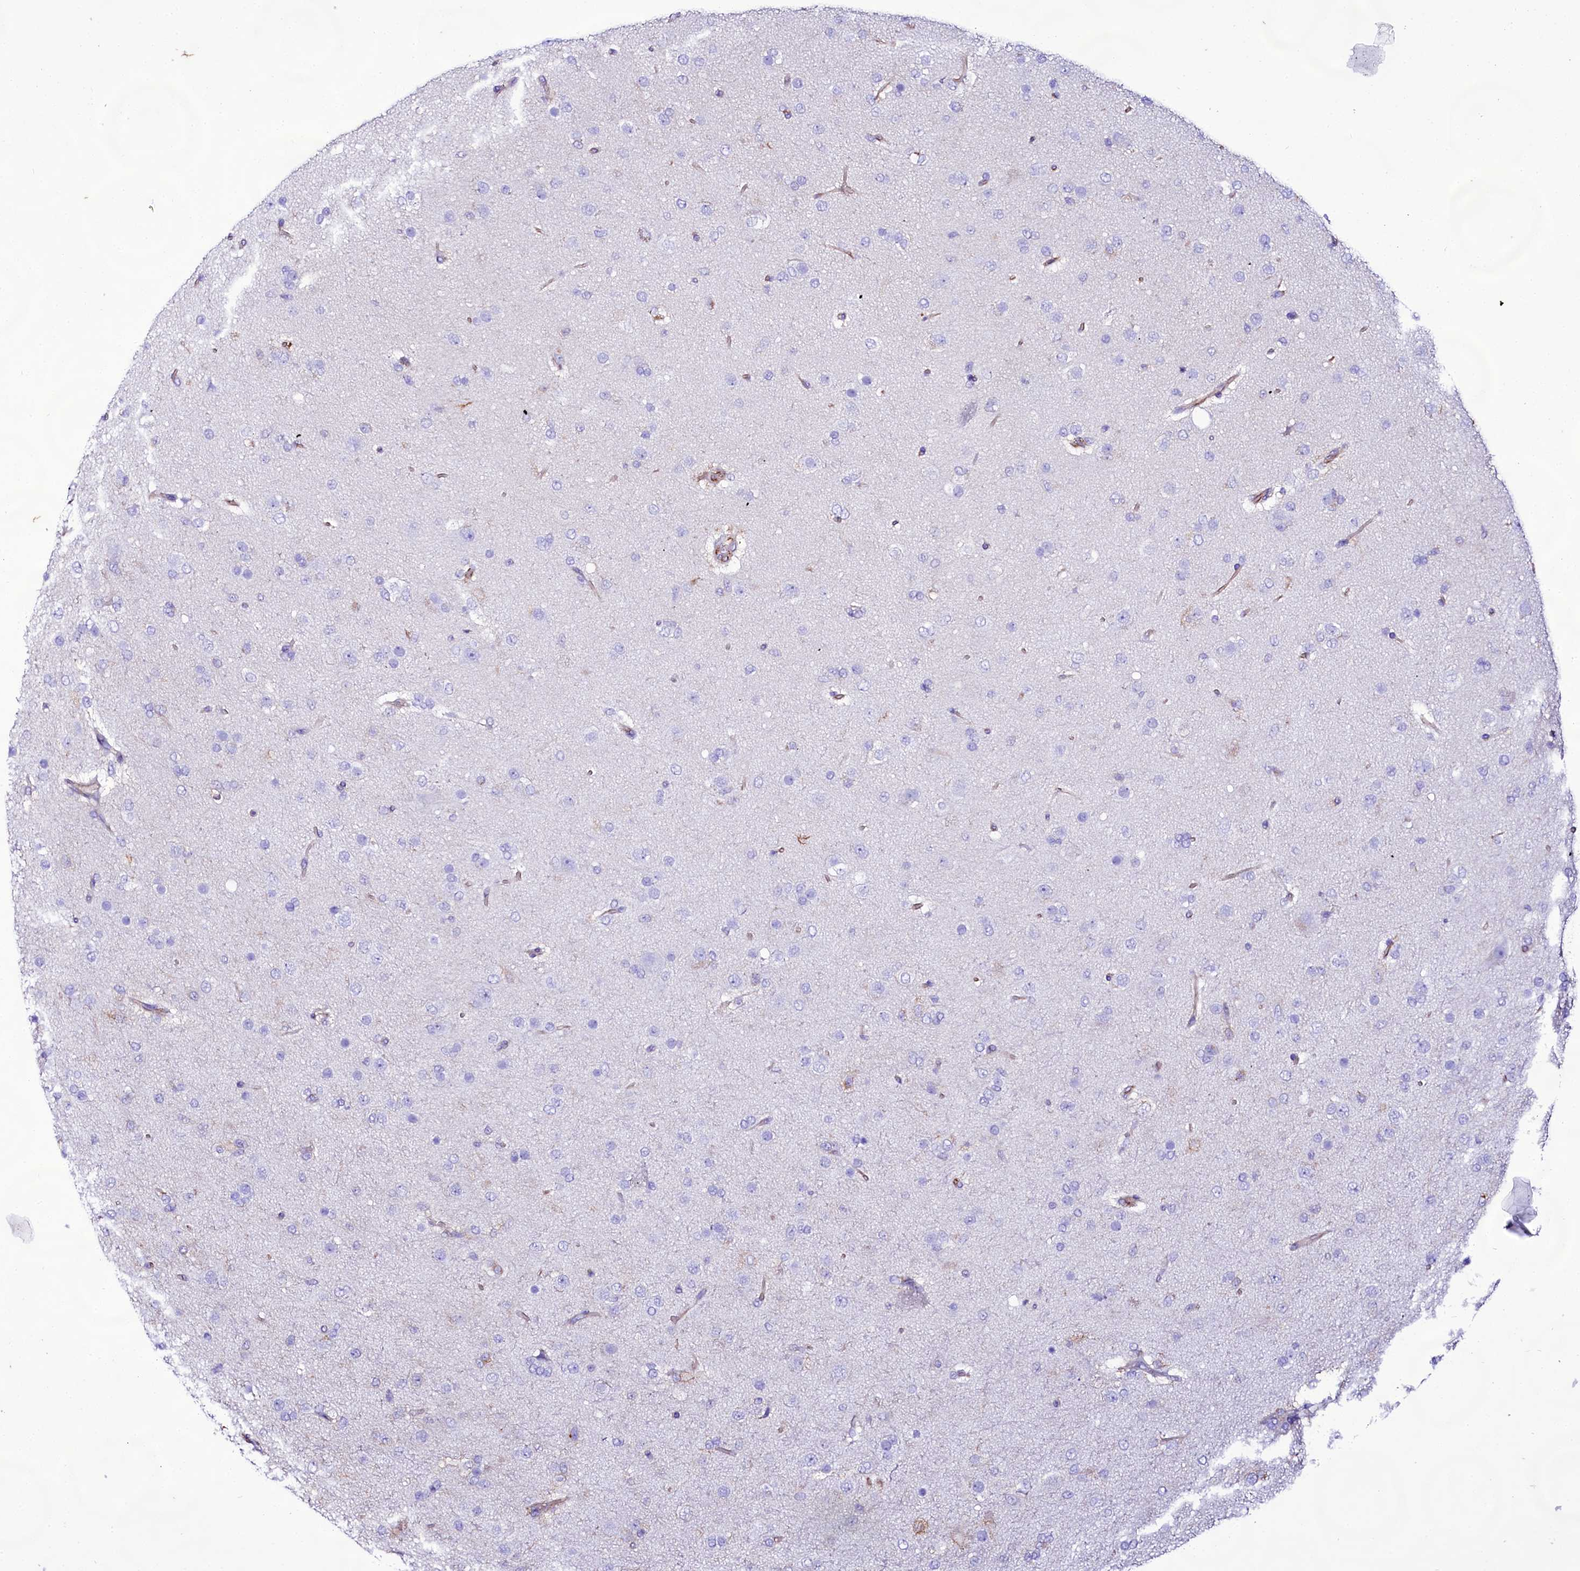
{"staining": {"intensity": "negative", "quantity": "none", "location": "none"}, "tissue": "glioma", "cell_type": "Tumor cells", "image_type": "cancer", "snomed": [{"axis": "morphology", "description": "Glioma, malignant, Low grade"}, {"axis": "topography", "description": "Brain"}], "caption": "IHC of glioma exhibits no positivity in tumor cells.", "gene": "CD99", "patient": {"sex": "male", "age": 65}}